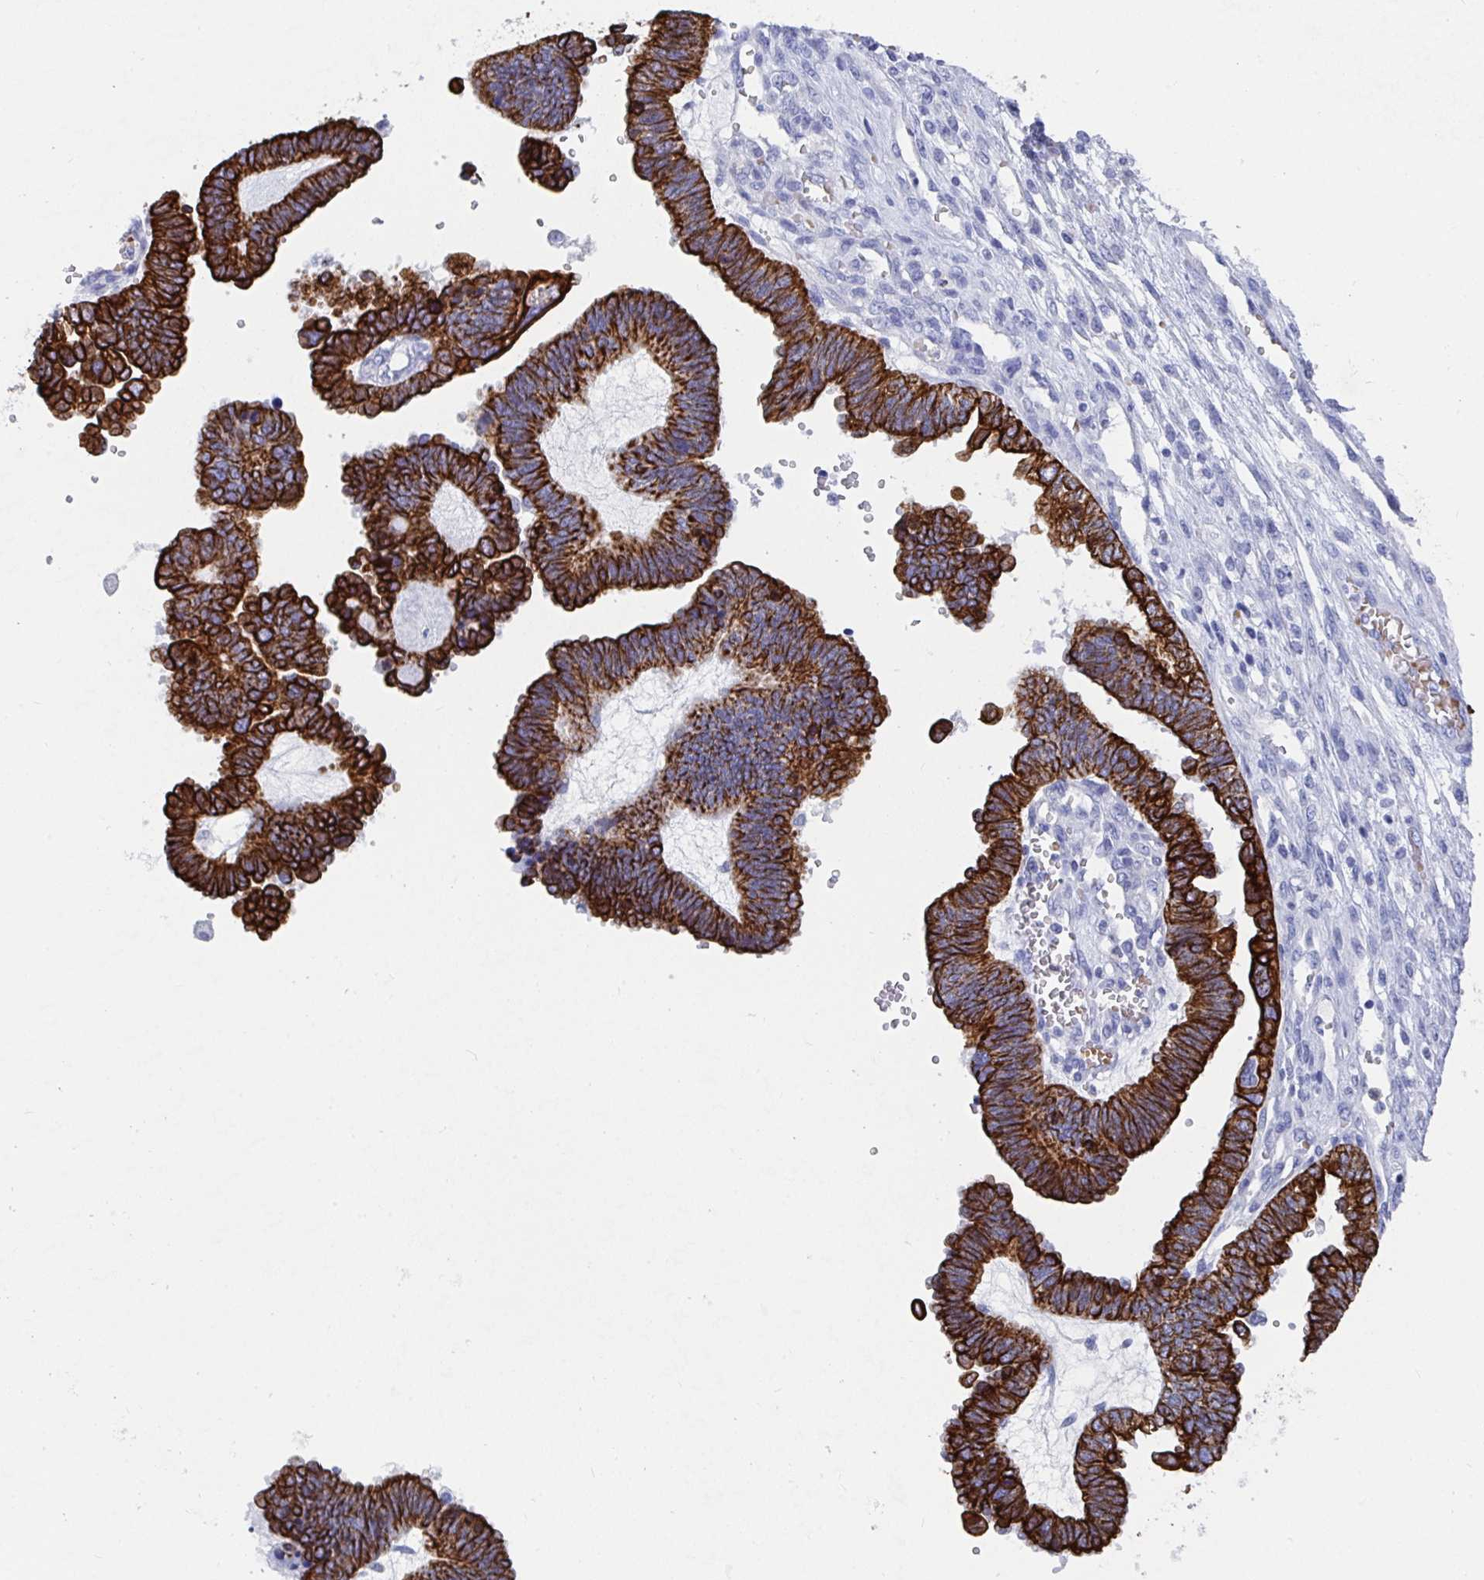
{"staining": {"intensity": "strong", "quantity": ">75%", "location": "cytoplasmic/membranous"}, "tissue": "ovarian cancer", "cell_type": "Tumor cells", "image_type": "cancer", "snomed": [{"axis": "morphology", "description": "Cystadenocarcinoma, serous, NOS"}, {"axis": "topography", "description": "Ovary"}], "caption": "Immunohistochemical staining of human ovarian cancer reveals high levels of strong cytoplasmic/membranous expression in approximately >75% of tumor cells.", "gene": "CLDN8", "patient": {"sex": "female", "age": 51}}